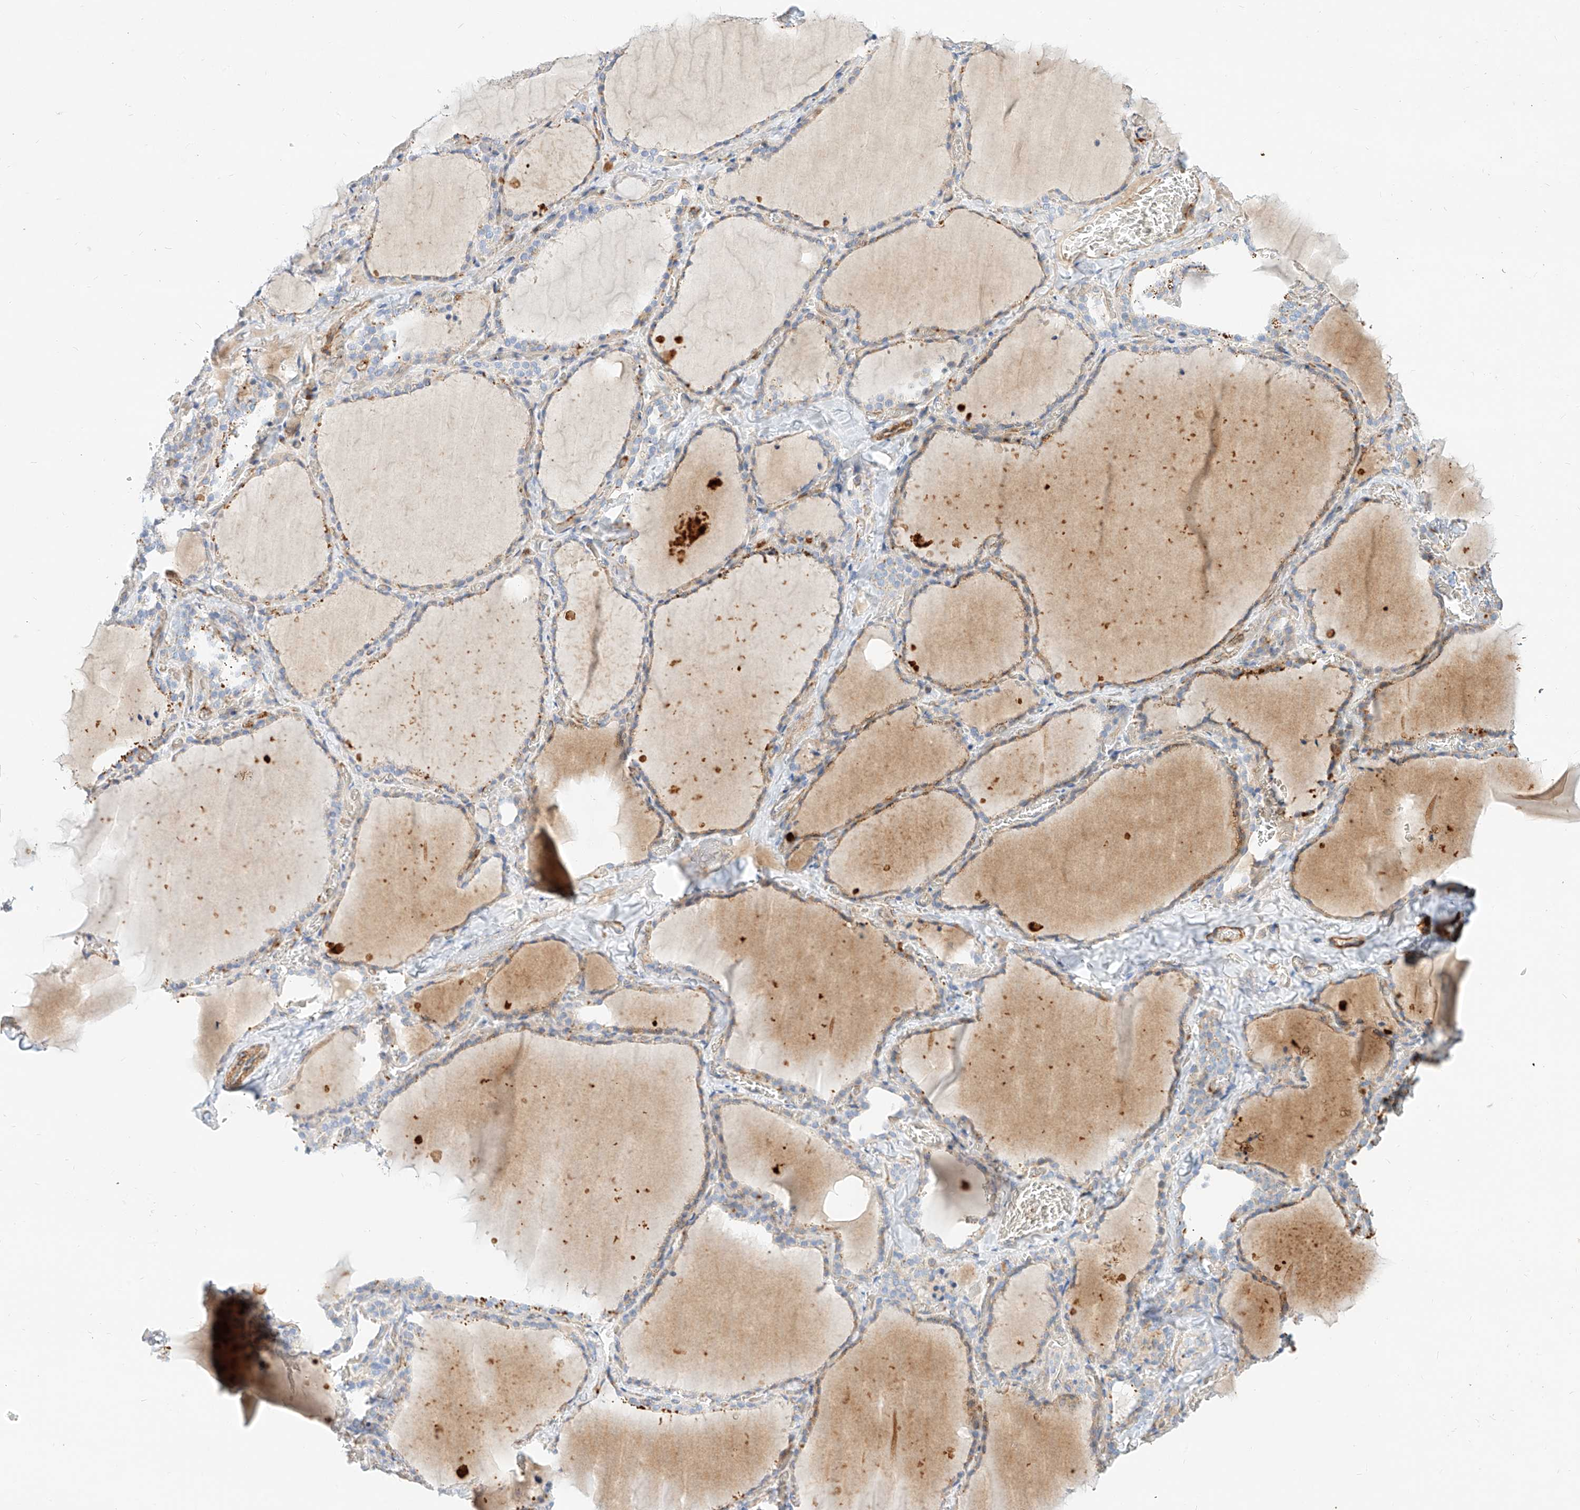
{"staining": {"intensity": "weak", "quantity": "<25%", "location": "cytoplasmic/membranous"}, "tissue": "thyroid gland", "cell_type": "Glandular cells", "image_type": "normal", "snomed": [{"axis": "morphology", "description": "Normal tissue, NOS"}, {"axis": "topography", "description": "Thyroid gland"}], "caption": "Thyroid gland stained for a protein using IHC shows no positivity glandular cells.", "gene": "KCNH5", "patient": {"sex": "female", "age": 22}}